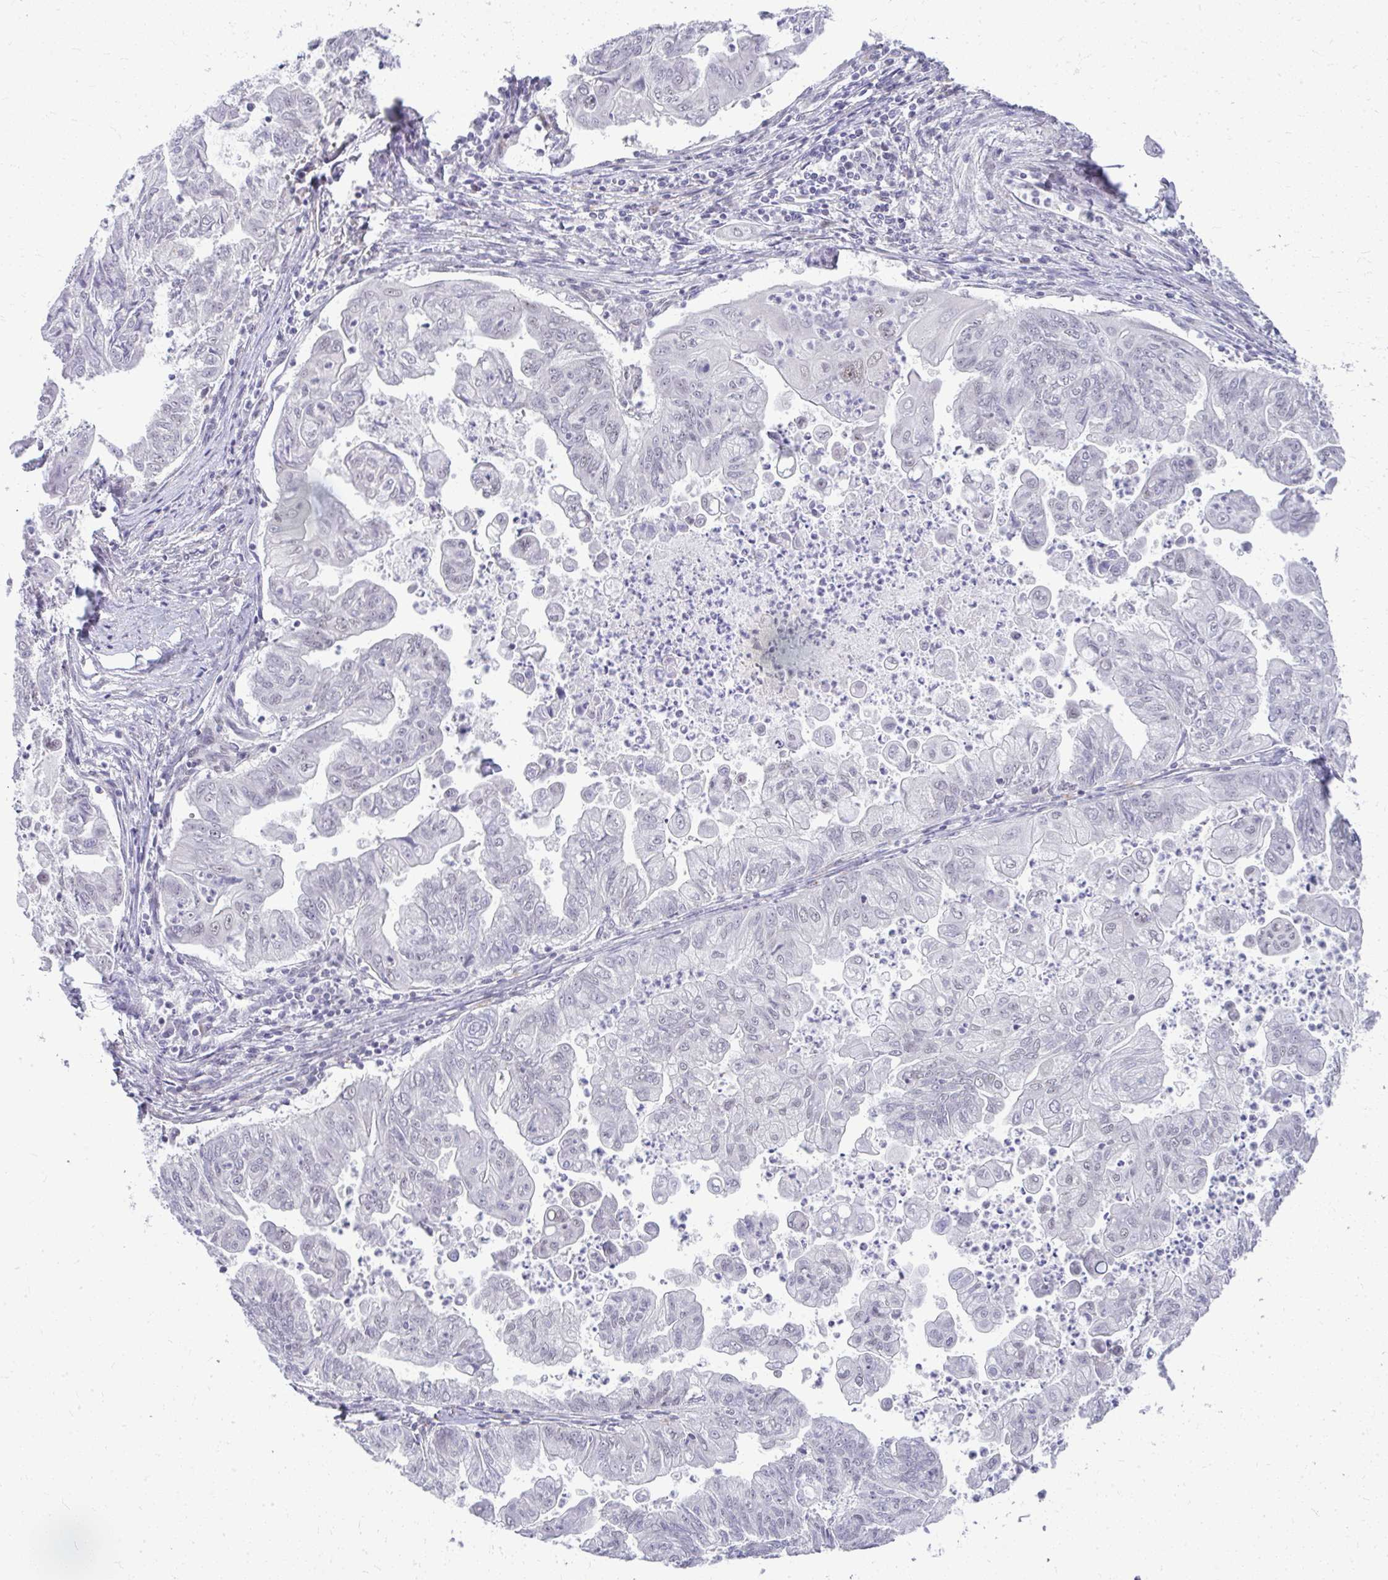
{"staining": {"intensity": "negative", "quantity": "none", "location": "none"}, "tissue": "stomach cancer", "cell_type": "Tumor cells", "image_type": "cancer", "snomed": [{"axis": "morphology", "description": "Adenocarcinoma, NOS"}, {"axis": "topography", "description": "Stomach, upper"}], "caption": "An immunohistochemistry image of adenocarcinoma (stomach) is shown. There is no staining in tumor cells of adenocarcinoma (stomach).", "gene": "TEX33", "patient": {"sex": "male", "age": 80}}